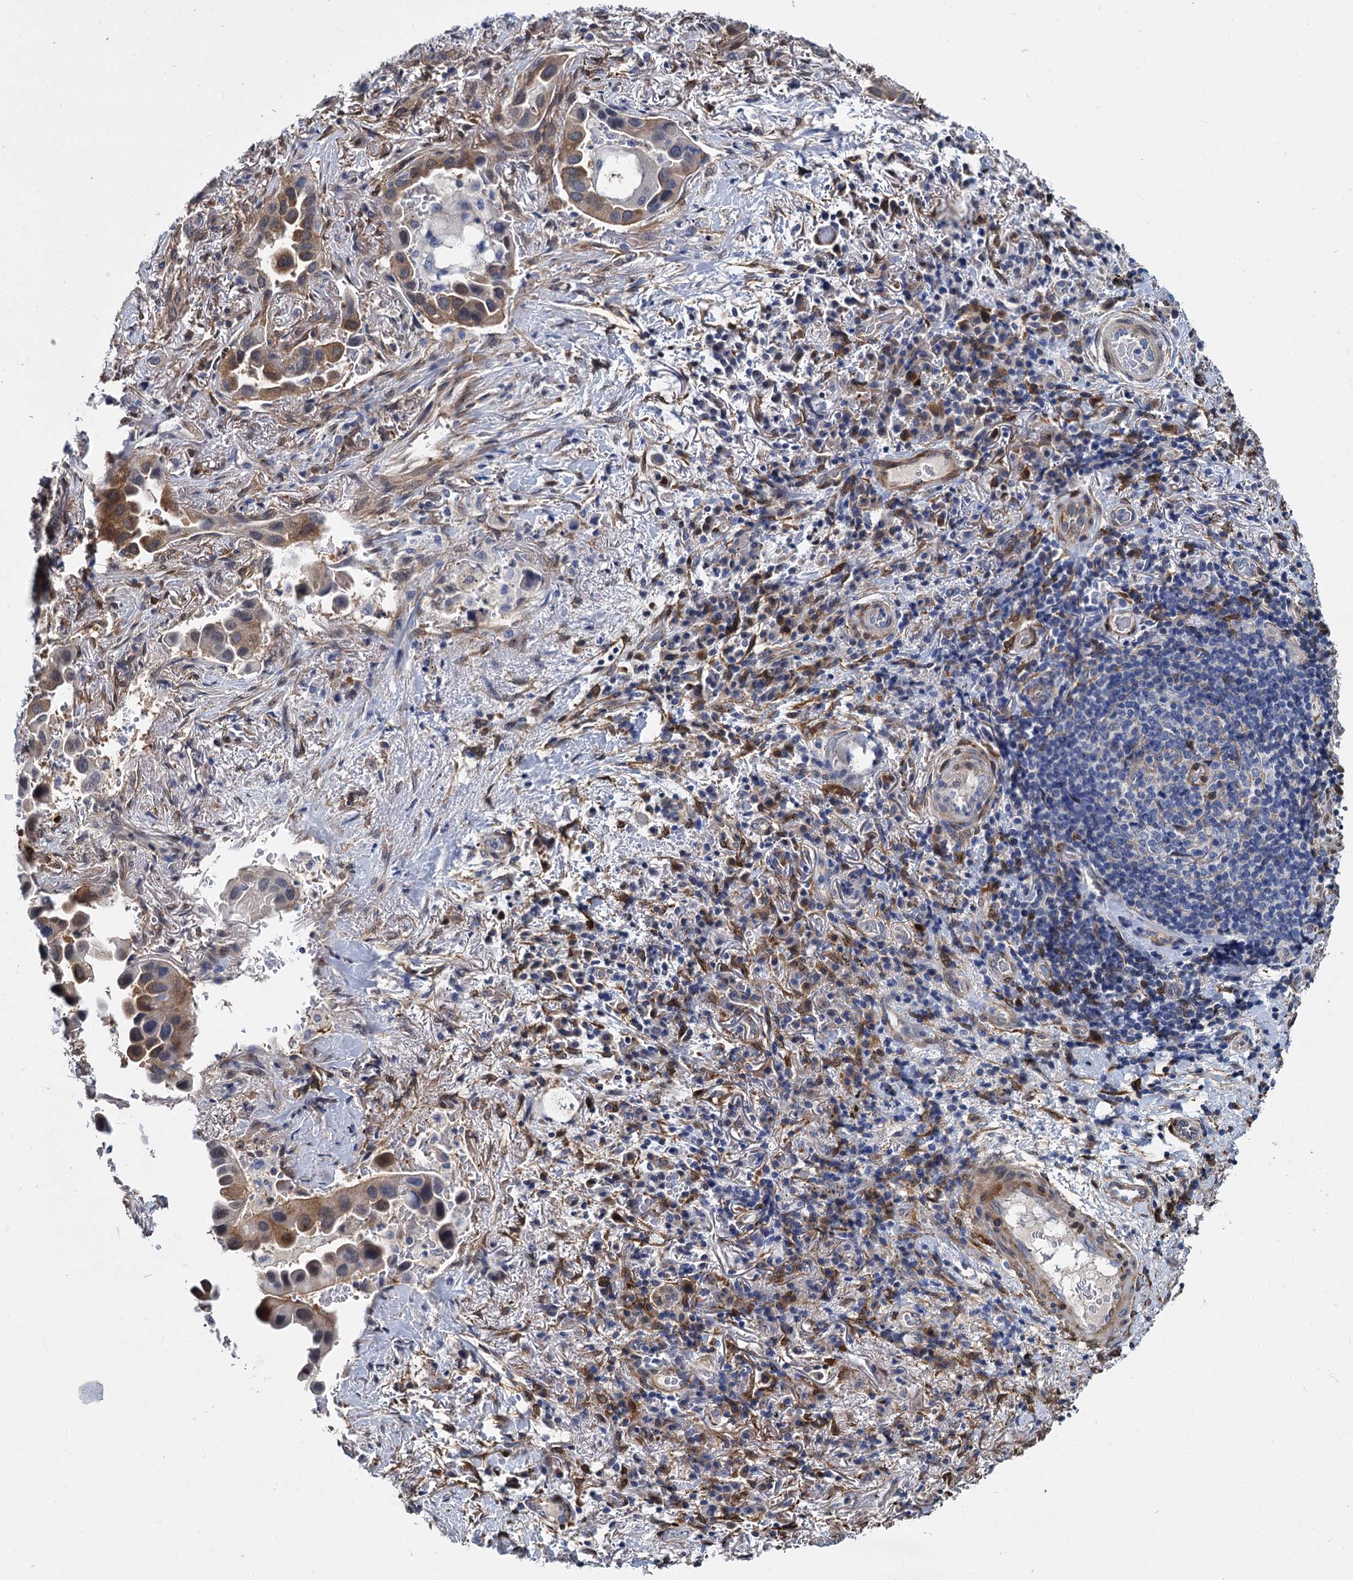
{"staining": {"intensity": "moderate", "quantity": "25%-75%", "location": "cytoplasmic/membranous"}, "tissue": "lung cancer", "cell_type": "Tumor cells", "image_type": "cancer", "snomed": [{"axis": "morphology", "description": "Adenocarcinoma, NOS"}, {"axis": "topography", "description": "Lung"}], "caption": "Immunohistochemistry (IHC) staining of lung adenocarcinoma, which reveals medium levels of moderate cytoplasmic/membranous positivity in about 25%-75% of tumor cells indicating moderate cytoplasmic/membranous protein staining. The staining was performed using DAB (3,3'-diaminobenzidine) (brown) for protein detection and nuclei were counterstained in hematoxylin (blue).", "gene": "GSTM3", "patient": {"sex": "female", "age": 76}}